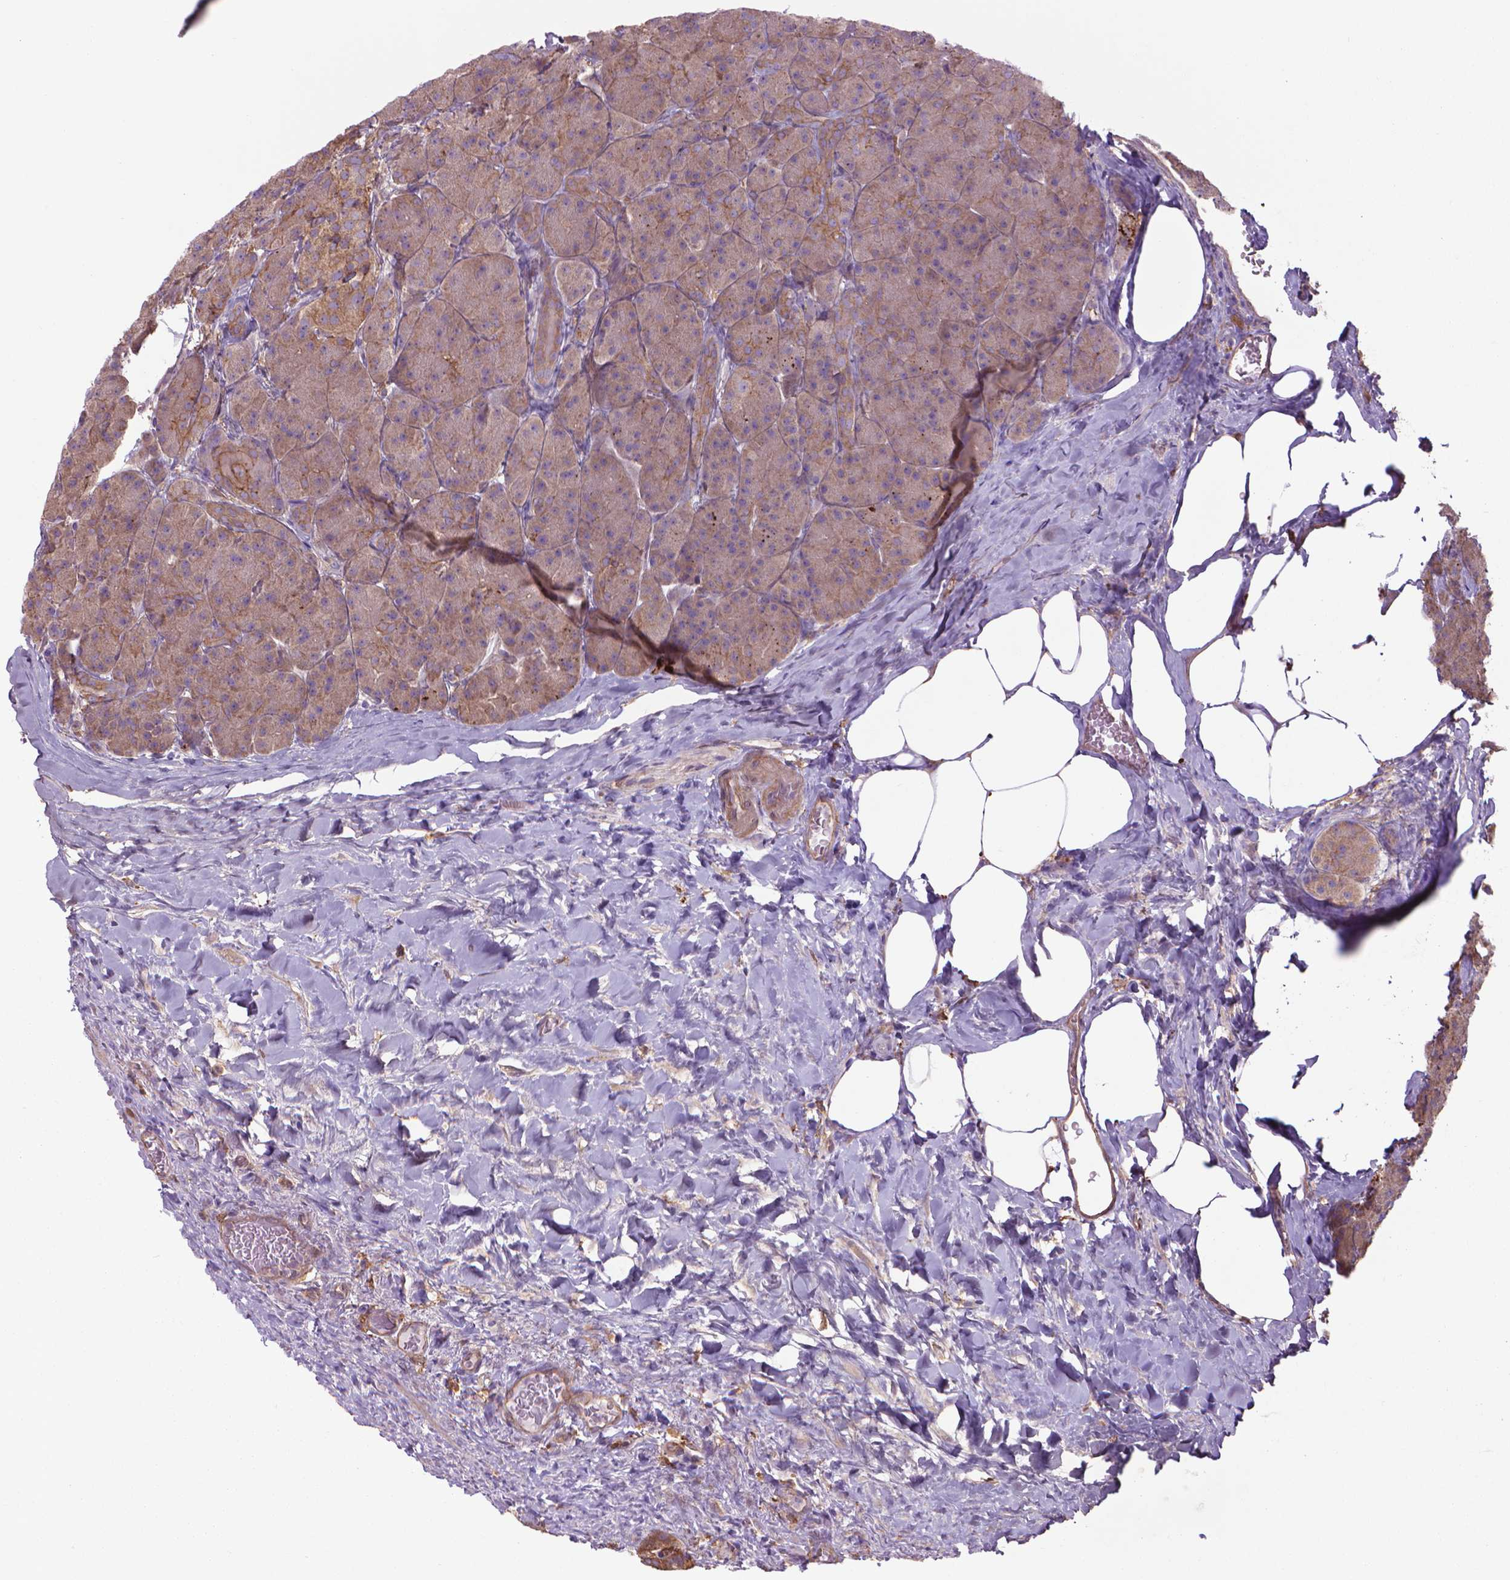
{"staining": {"intensity": "moderate", "quantity": "<25%", "location": "cytoplasmic/membranous"}, "tissue": "pancreas", "cell_type": "Exocrine glandular cells", "image_type": "normal", "snomed": [{"axis": "morphology", "description": "Normal tissue, NOS"}, {"axis": "topography", "description": "Pancreas"}], "caption": "Immunohistochemistry photomicrograph of benign pancreas: human pancreas stained using immunohistochemistry (IHC) demonstrates low levels of moderate protein expression localized specifically in the cytoplasmic/membranous of exocrine glandular cells, appearing as a cytoplasmic/membranous brown color.", "gene": "CORO1B", "patient": {"sex": "male", "age": 57}}